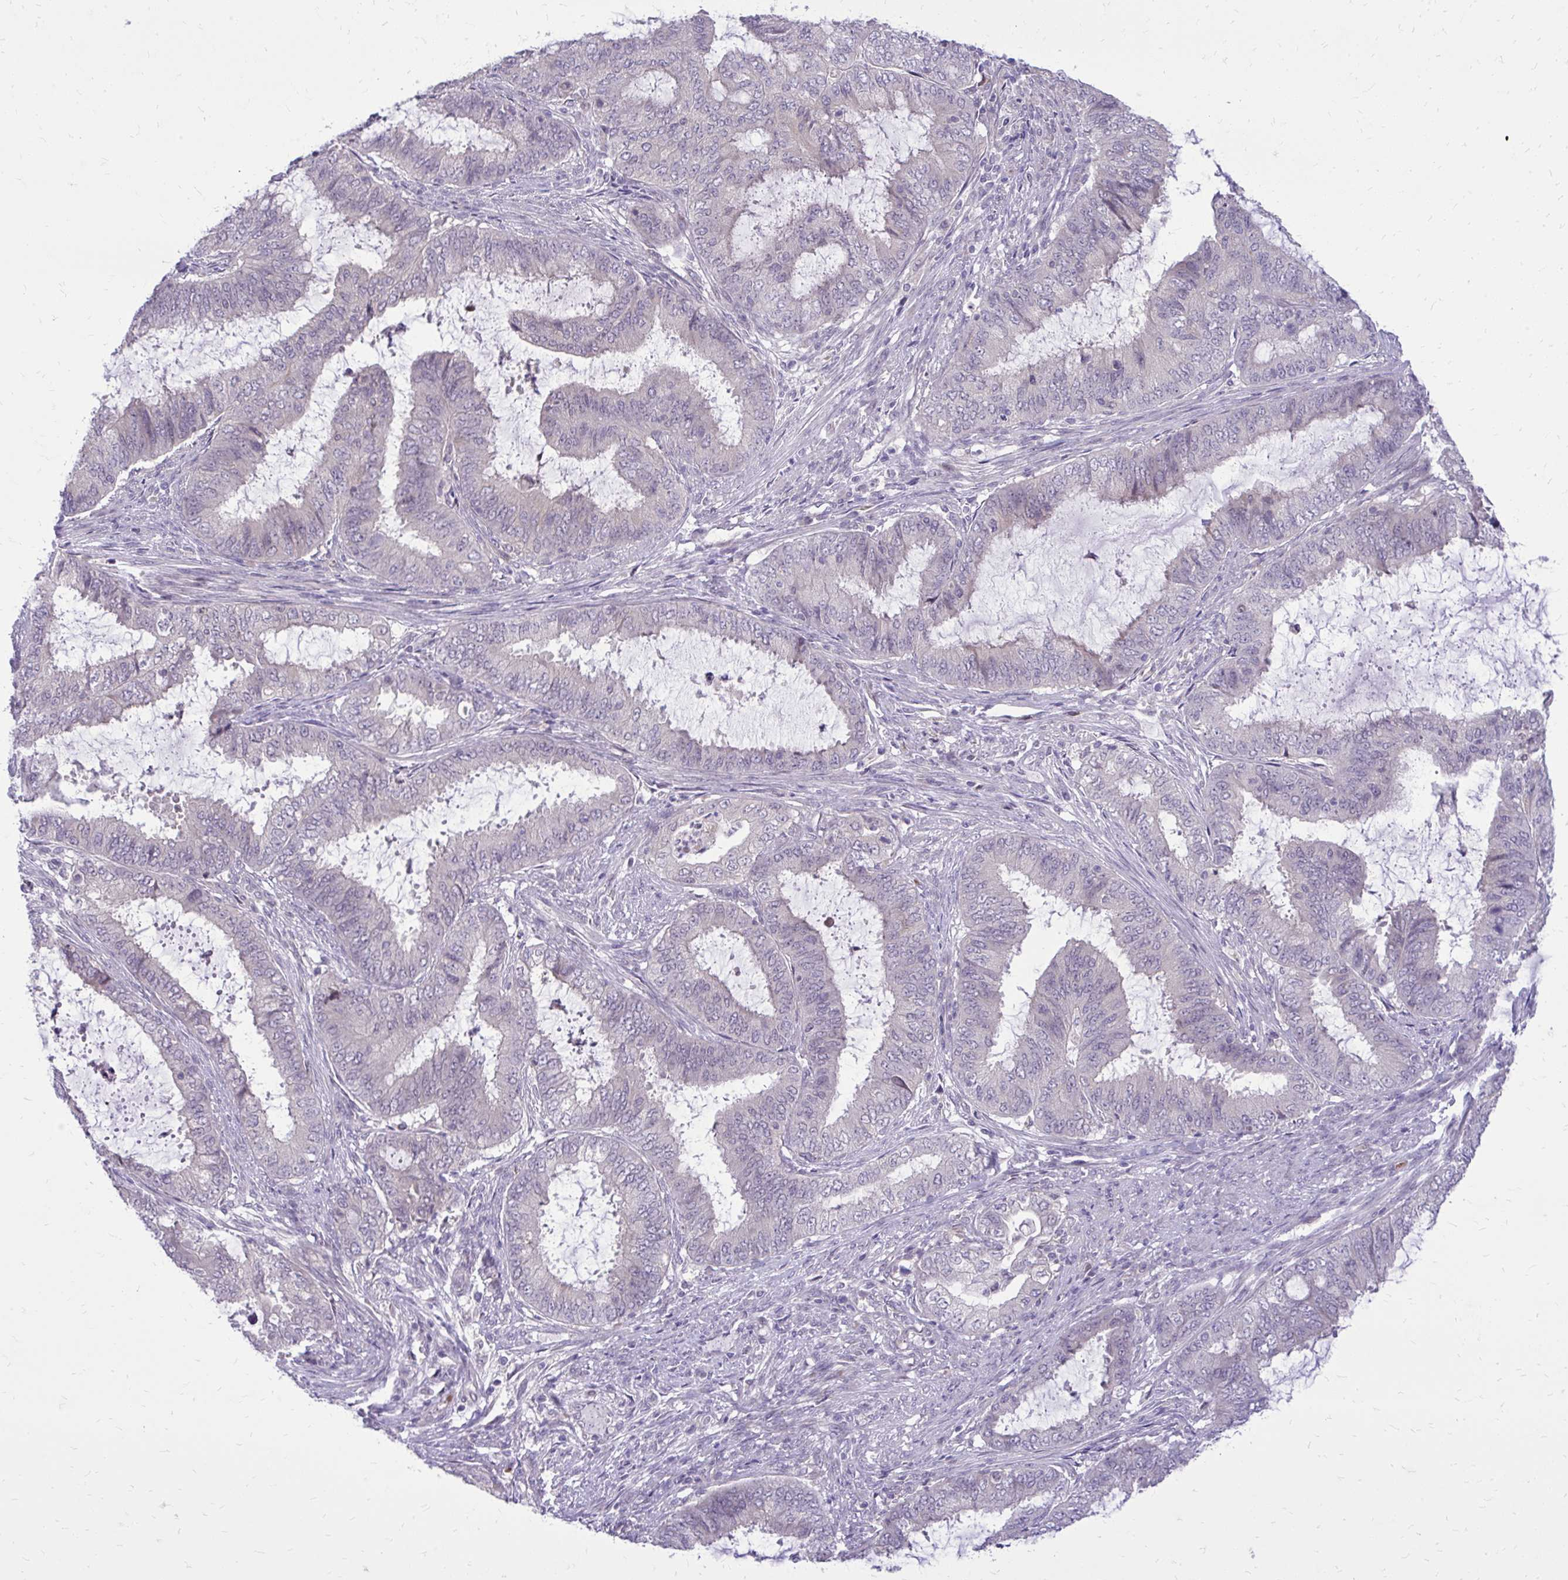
{"staining": {"intensity": "negative", "quantity": "none", "location": "none"}, "tissue": "endometrial cancer", "cell_type": "Tumor cells", "image_type": "cancer", "snomed": [{"axis": "morphology", "description": "Adenocarcinoma, NOS"}, {"axis": "topography", "description": "Endometrium"}], "caption": "An immunohistochemistry micrograph of endometrial cancer (adenocarcinoma) is shown. There is no staining in tumor cells of endometrial cancer (adenocarcinoma). Nuclei are stained in blue.", "gene": "DPY19L1", "patient": {"sex": "female", "age": 51}}